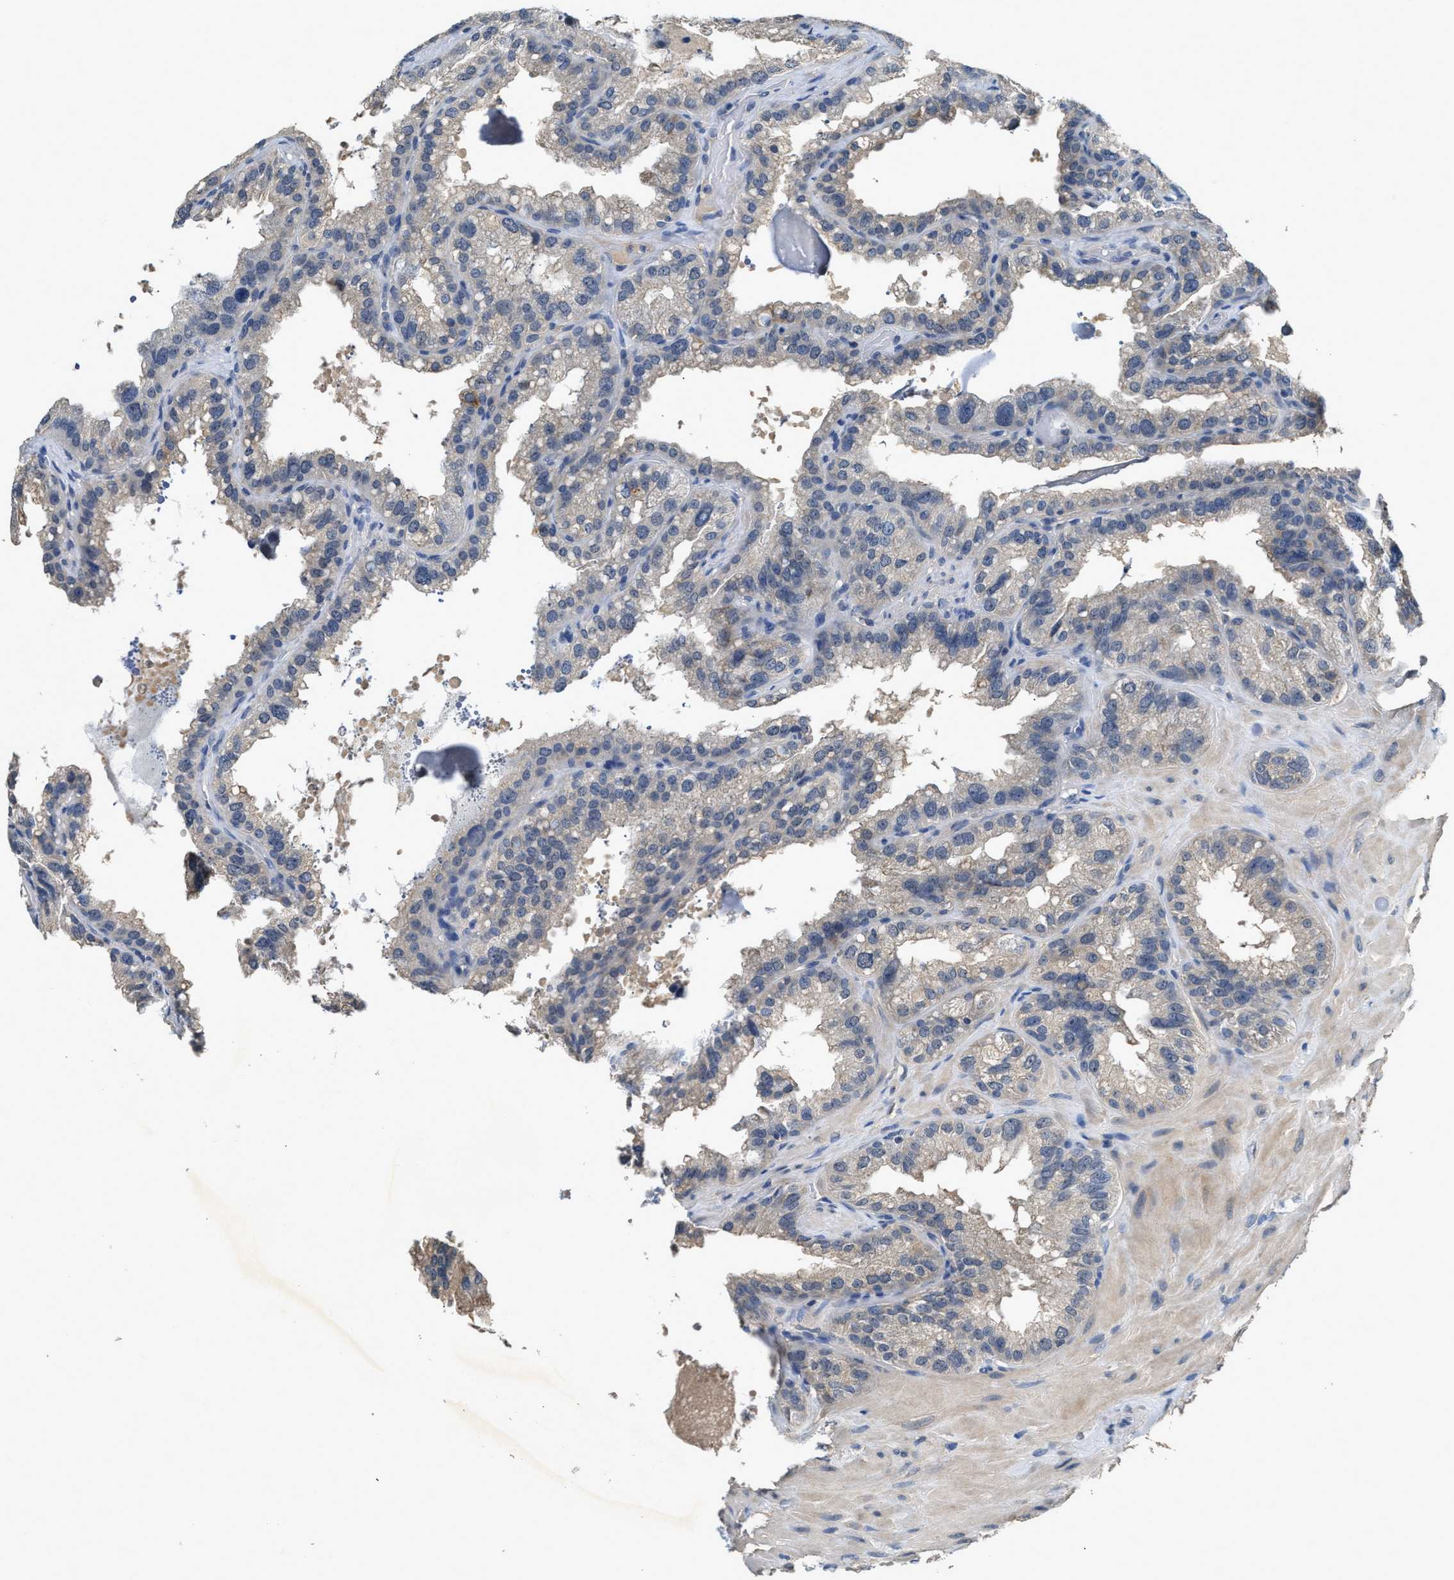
{"staining": {"intensity": "negative", "quantity": "none", "location": "none"}, "tissue": "seminal vesicle", "cell_type": "Glandular cells", "image_type": "normal", "snomed": [{"axis": "morphology", "description": "Normal tissue, NOS"}, {"axis": "topography", "description": "Seminal veicle"}], "caption": "The micrograph displays no significant staining in glandular cells of seminal vesicle. (Brightfield microscopy of DAB (3,3'-diaminobenzidine) immunohistochemistry (IHC) at high magnification).", "gene": "INHA", "patient": {"sex": "male", "age": 68}}